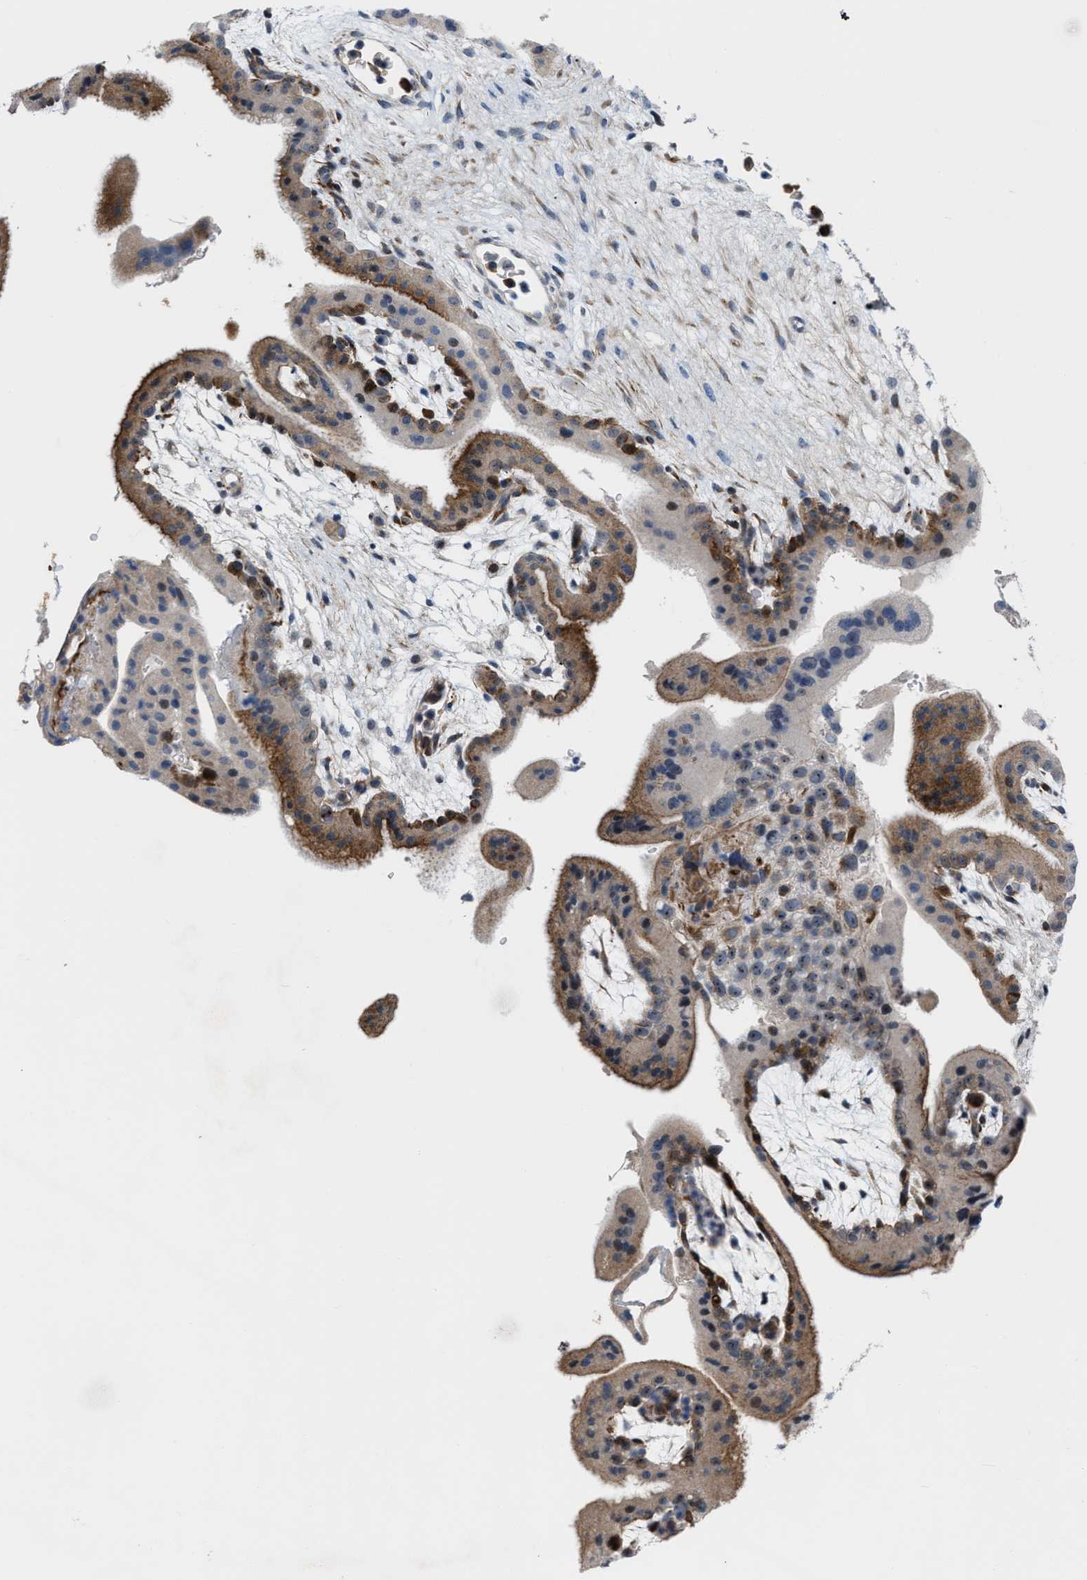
{"staining": {"intensity": "moderate", "quantity": "25%-75%", "location": "cytoplasmic/membranous"}, "tissue": "placenta", "cell_type": "Decidual cells", "image_type": "normal", "snomed": [{"axis": "morphology", "description": "Normal tissue, NOS"}, {"axis": "topography", "description": "Placenta"}], "caption": "An immunohistochemistry (IHC) micrograph of unremarkable tissue is shown. Protein staining in brown highlights moderate cytoplasmic/membranous positivity in placenta within decidual cells.", "gene": "POLR1F", "patient": {"sex": "female", "age": 35}}